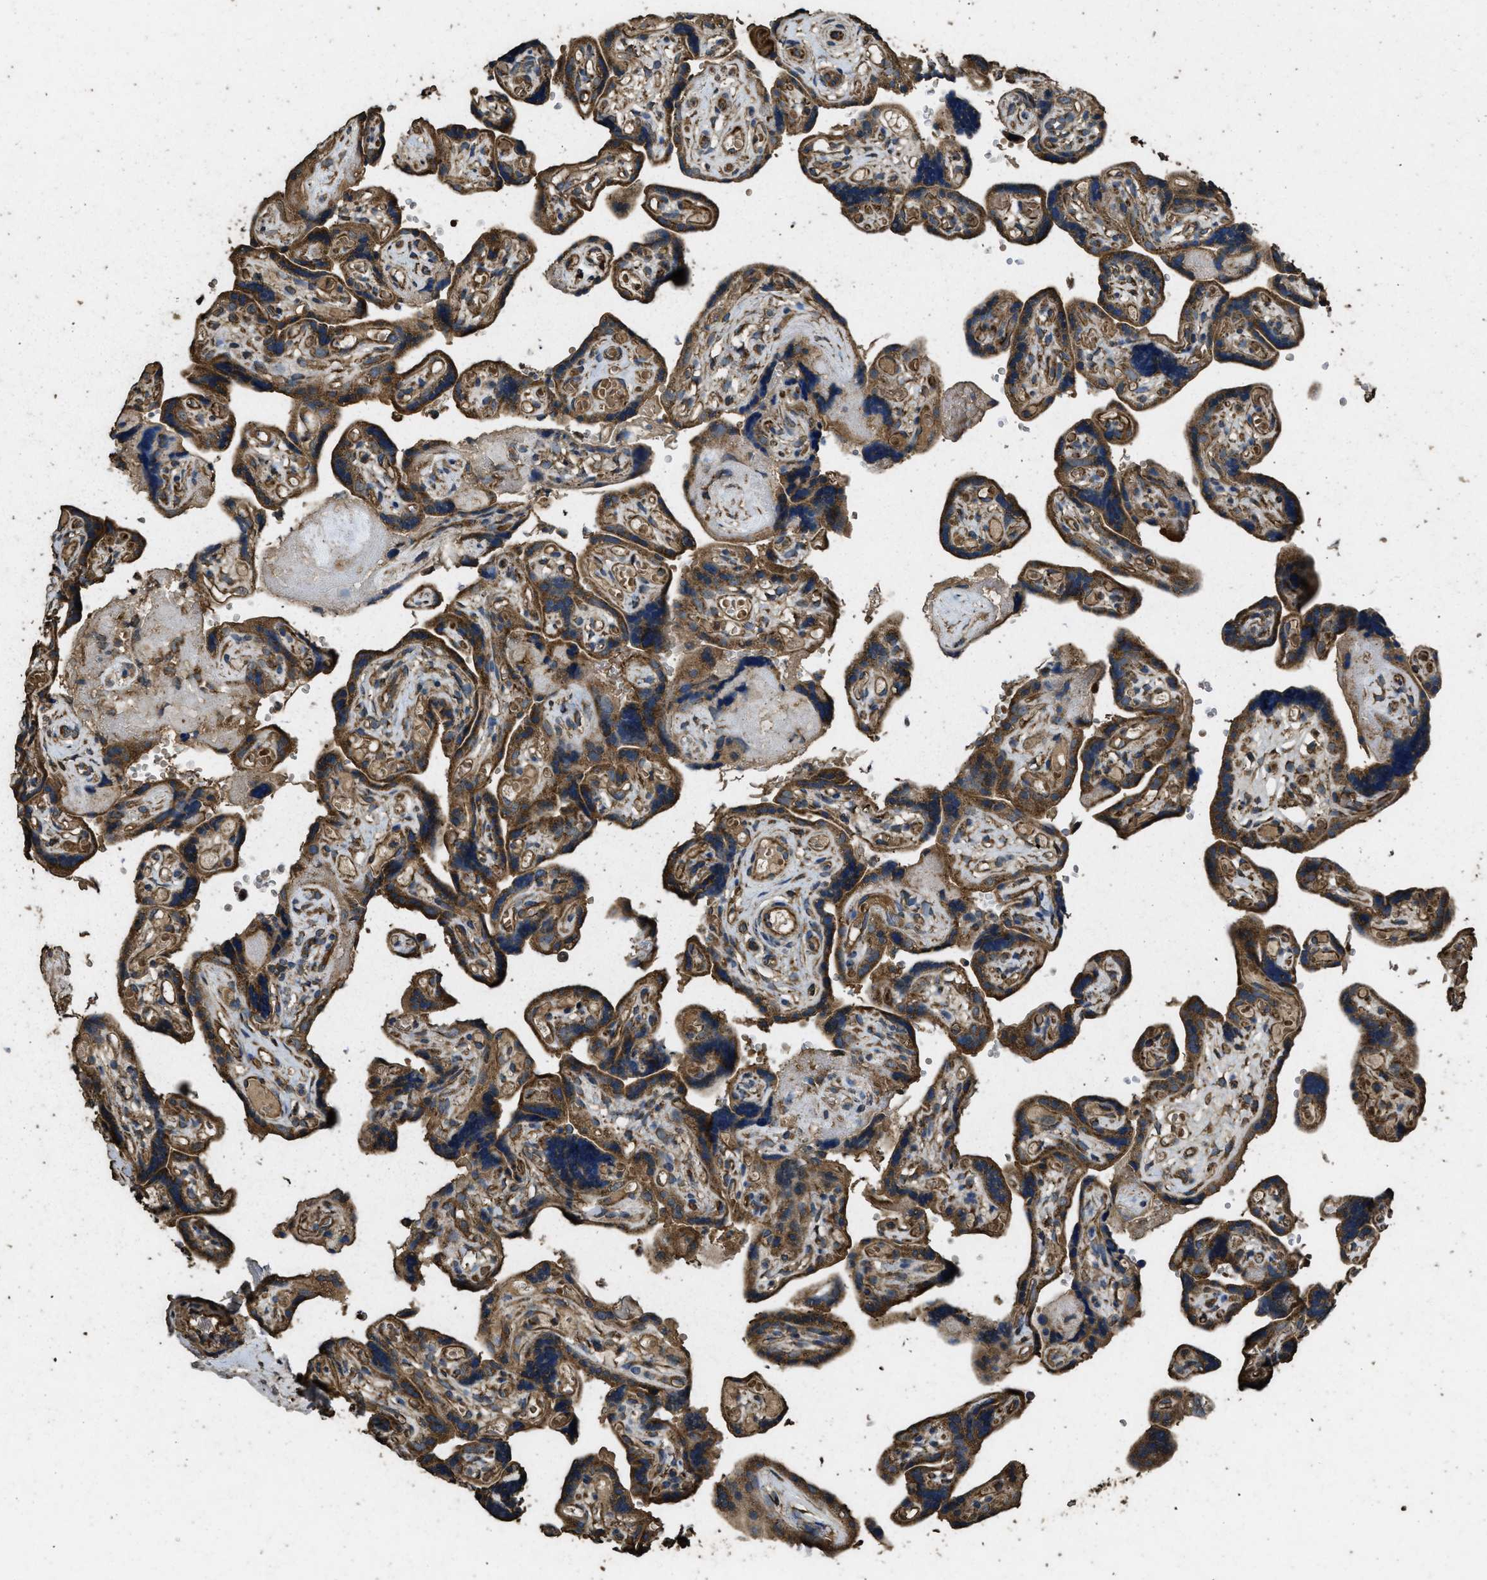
{"staining": {"intensity": "moderate", "quantity": ">75%", "location": "cytoplasmic/membranous"}, "tissue": "placenta", "cell_type": "Decidual cells", "image_type": "normal", "snomed": [{"axis": "morphology", "description": "Normal tissue, NOS"}, {"axis": "topography", "description": "Placenta"}], "caption": "This micrograph reveals benign placenta stained with immunohistochemistry to label a protein in brown. The cytoplasmic/membranous of decidual cells show moderate positivity for the protein. Nuclei are counter-stained blue.", "gene": "CYRIA", "patient": {"sex": "female", "age": 30}}